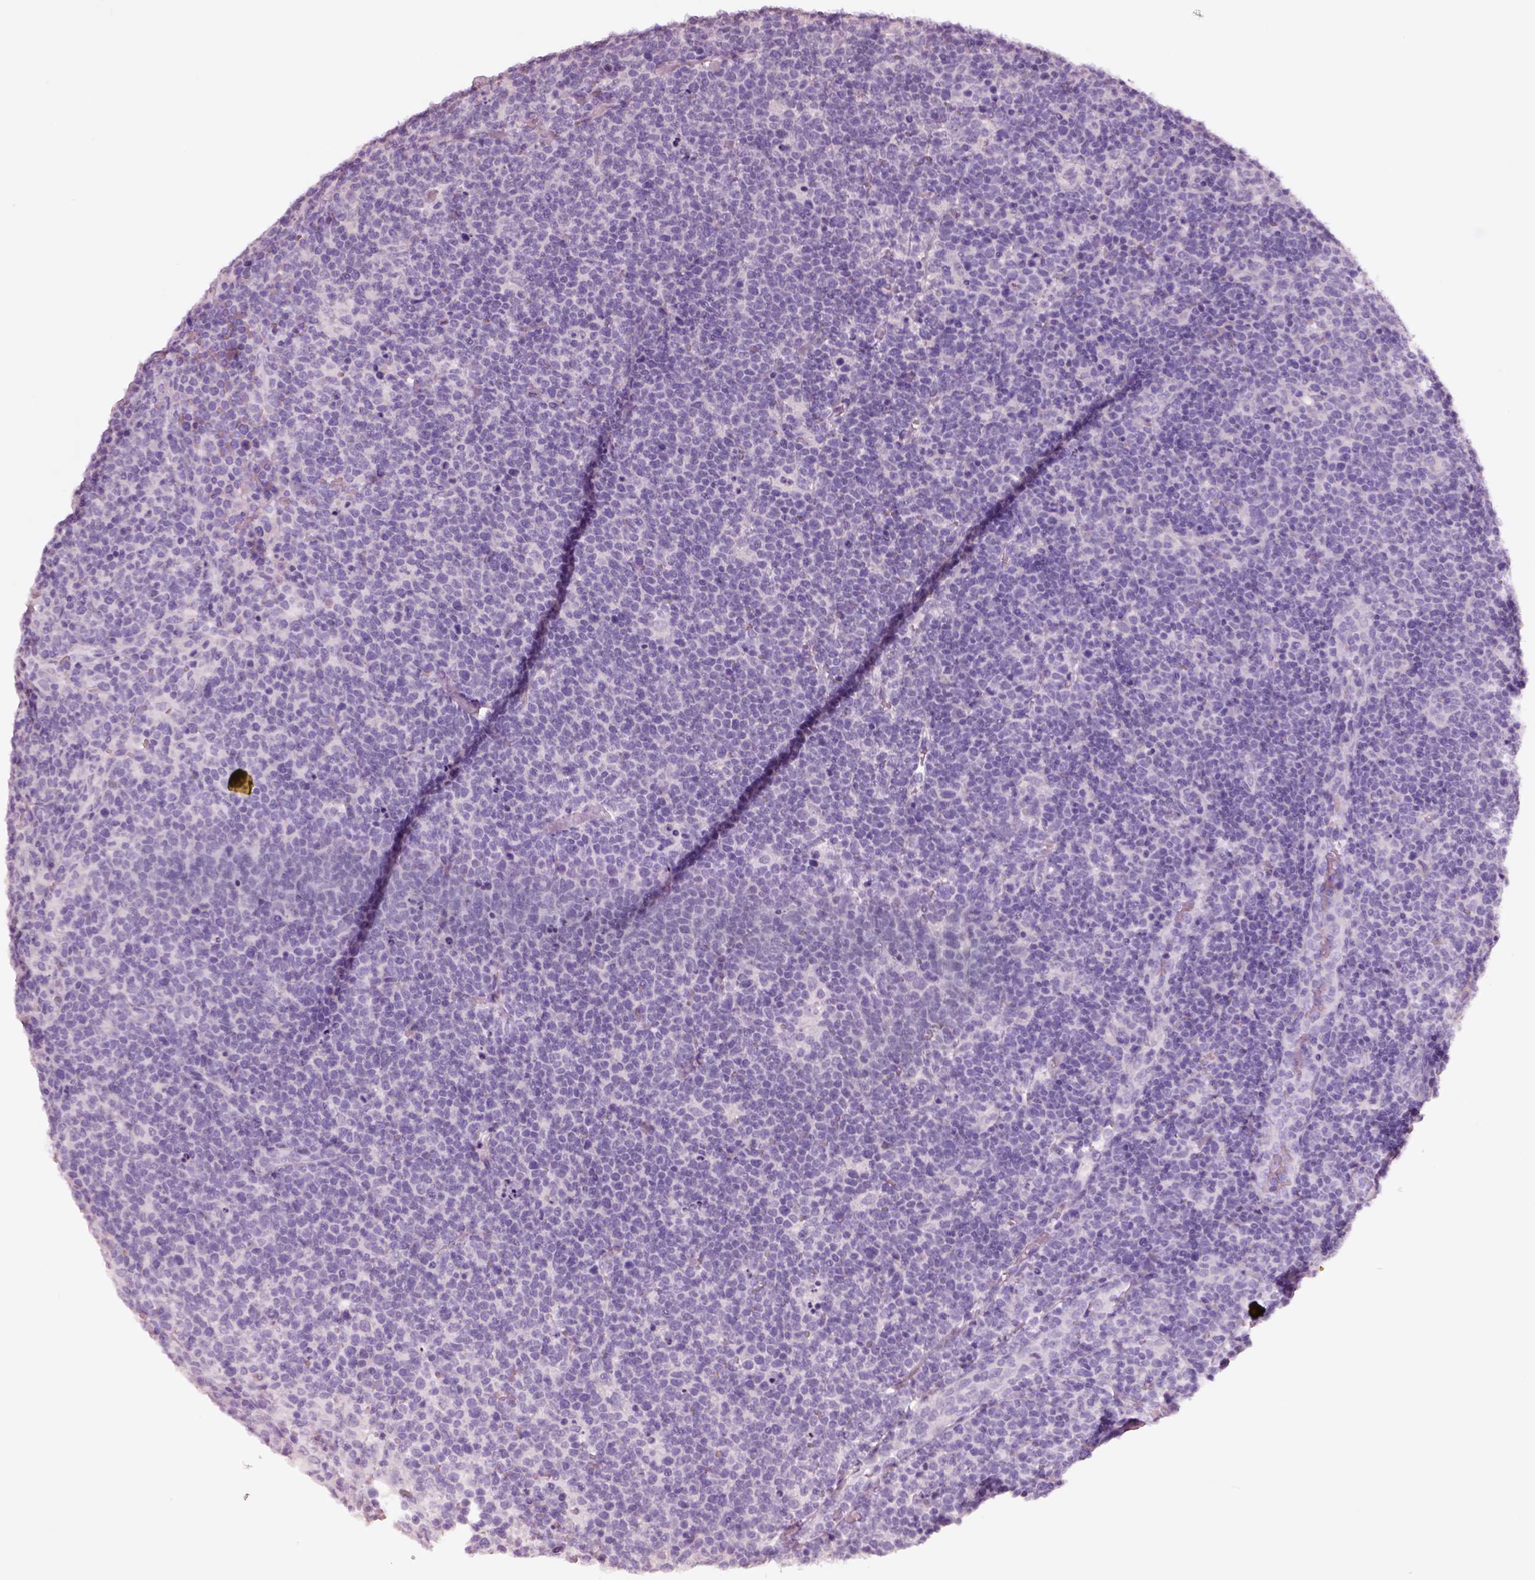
{"staining": {"intensity": "negative", "quantity": "none", "location": "none"}, "tissue": "lymphoma", "cell_type": "Tumor cells", "image_type": "cancer", "snomed": [{"axis": "morphology", "description": "Malignant lymphoma, non-Hodgkin's type, High grade"}, {"axis": "topography", "description": "Lymph node"}], "caption": "Malignant lymphoma, non-Hodgkin's type (high-grade) stained for a protein using immunohistochemistry displays no positivity tumor cells.", "gene": "PNOC", "patient": {"sex": "male", "age": 61}}